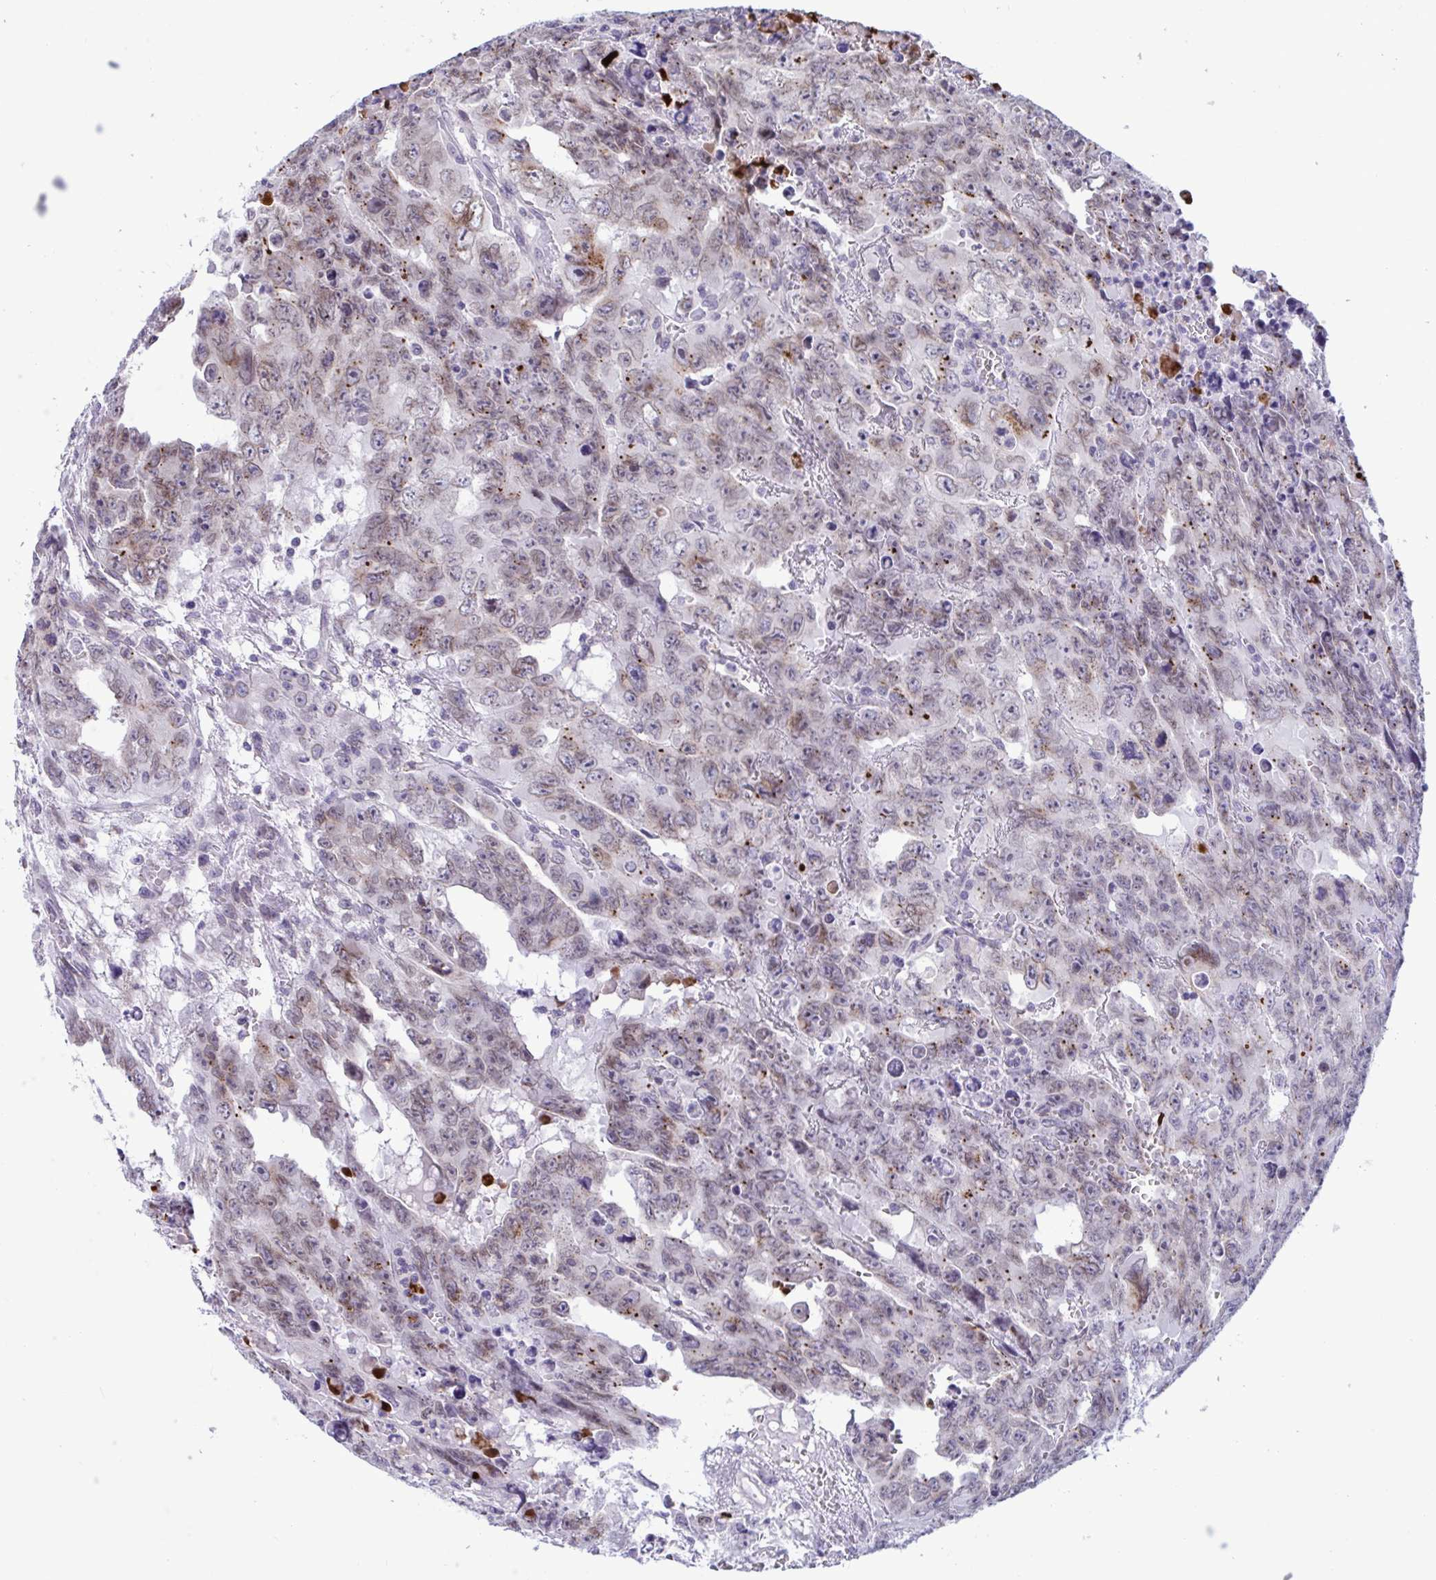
{"staining": {"intensity": "weak", "quantity": ">75%", "location": "cytoplasmic/membranous,nuclear"}, "tissue": "testis cancer", "cell_type": "Tumor cells", "image_type": "cancer", "snomed": [{"axis": "morphology", "description": "Carcinoma, Embryonal, NOS"}, {"axis": "topography", "description": "Testis"}], "caption": "A brown stain labels weak cytoplasmic/membranous and nuclear positivity of a protein in human testis cancer tumor cells.", "gene": "DOCK11", "patient": {"sex": "male", "age": 24}}